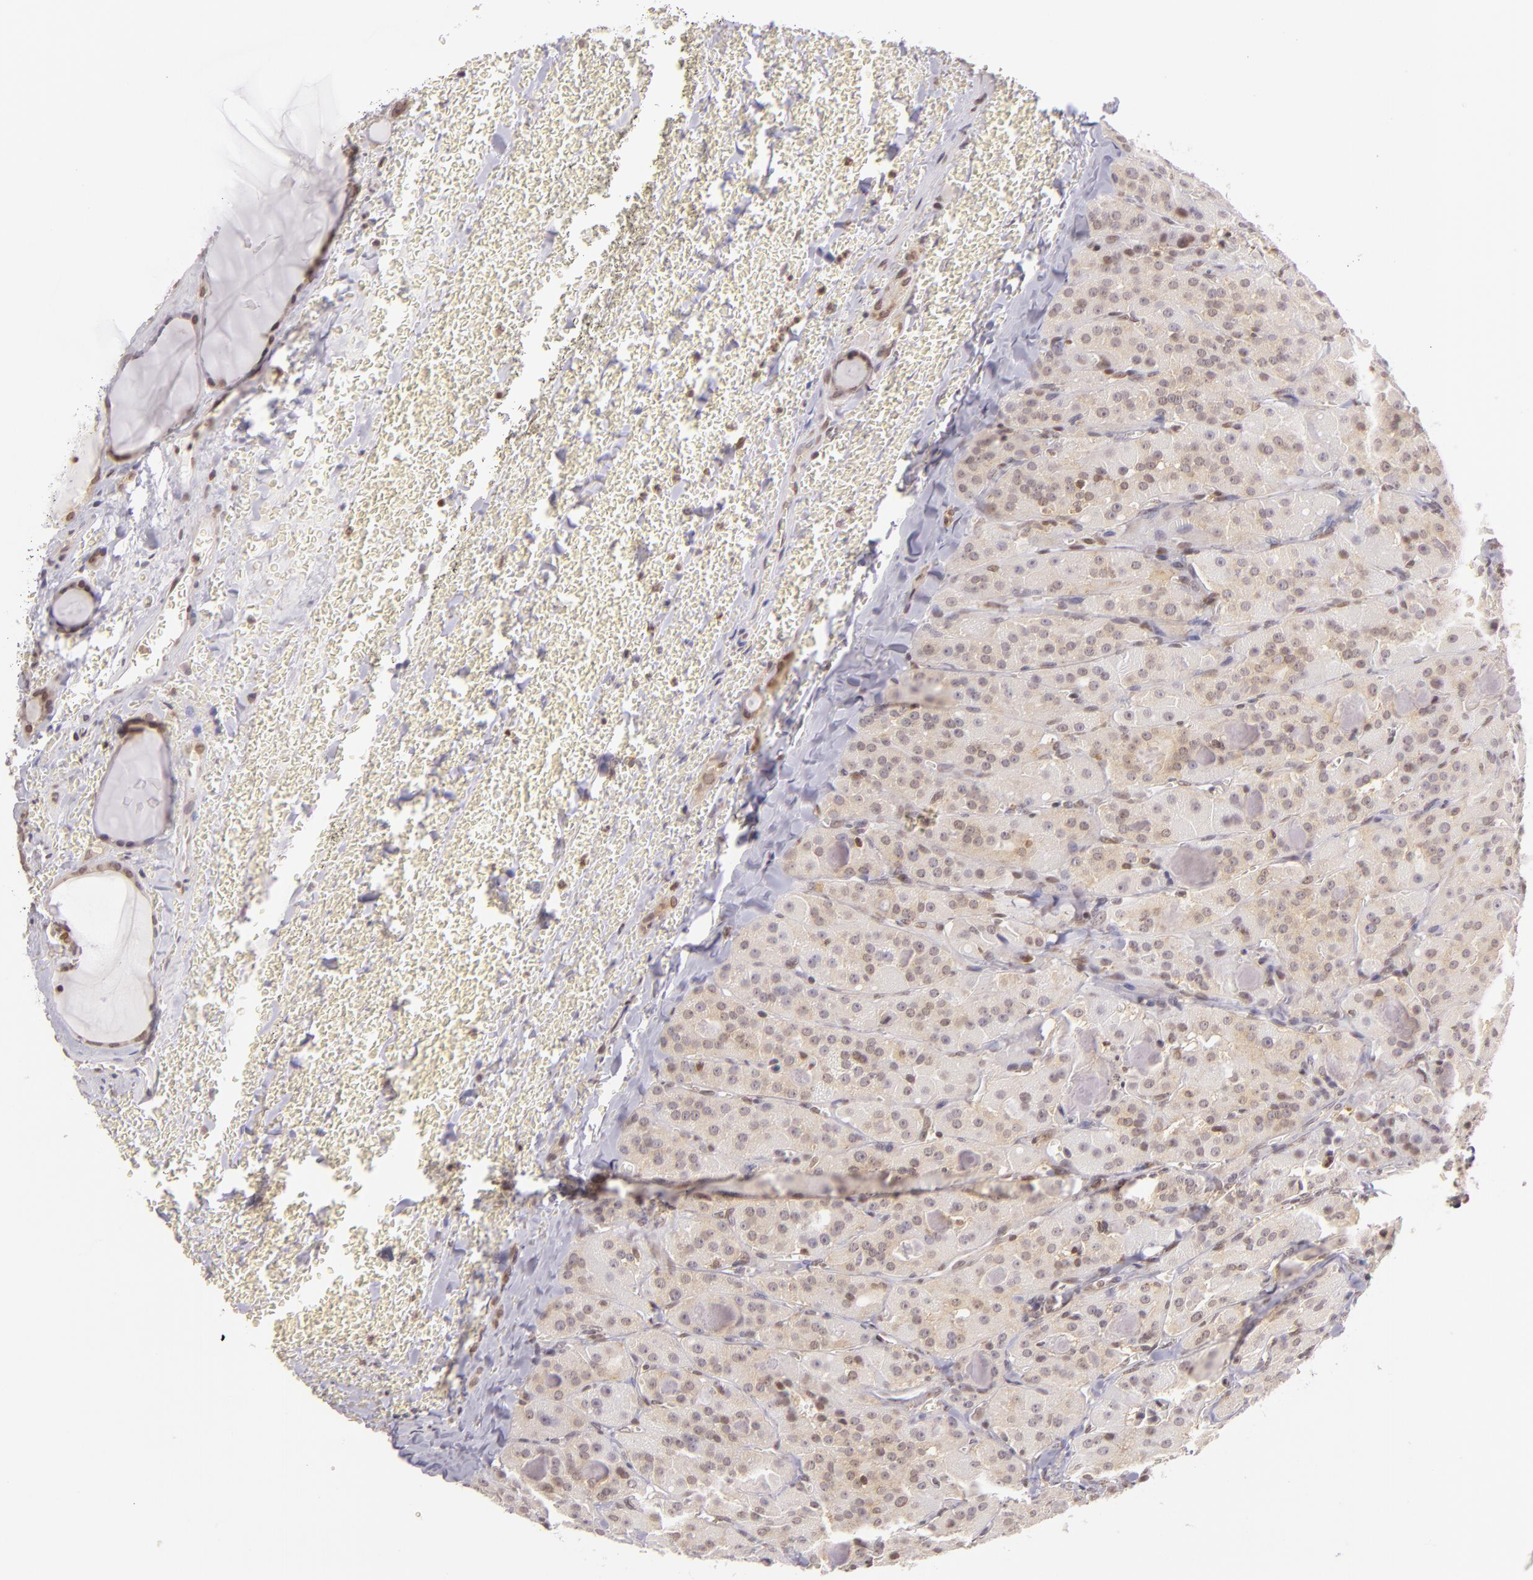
{"staining": {"intensity": "weak", "quantity": "<25%", "location": "cytoplasmic/membranous"}, "tissue": "thyroid cancer", "cell_type": "Tumor cells", "image_type": "cancer", "snomed": [{"axis": "morphology", "description": "Carcinoma, NOS"}, {"axis": "topography", "description": "Thyroid gland"}], "caption": "Carcinoma (thyroid) was stained to show a protein in brown. There is no significant expression in tumor cells.", "gene": "IMPDH1", "patient": {"sex": "male", "age": 76}}